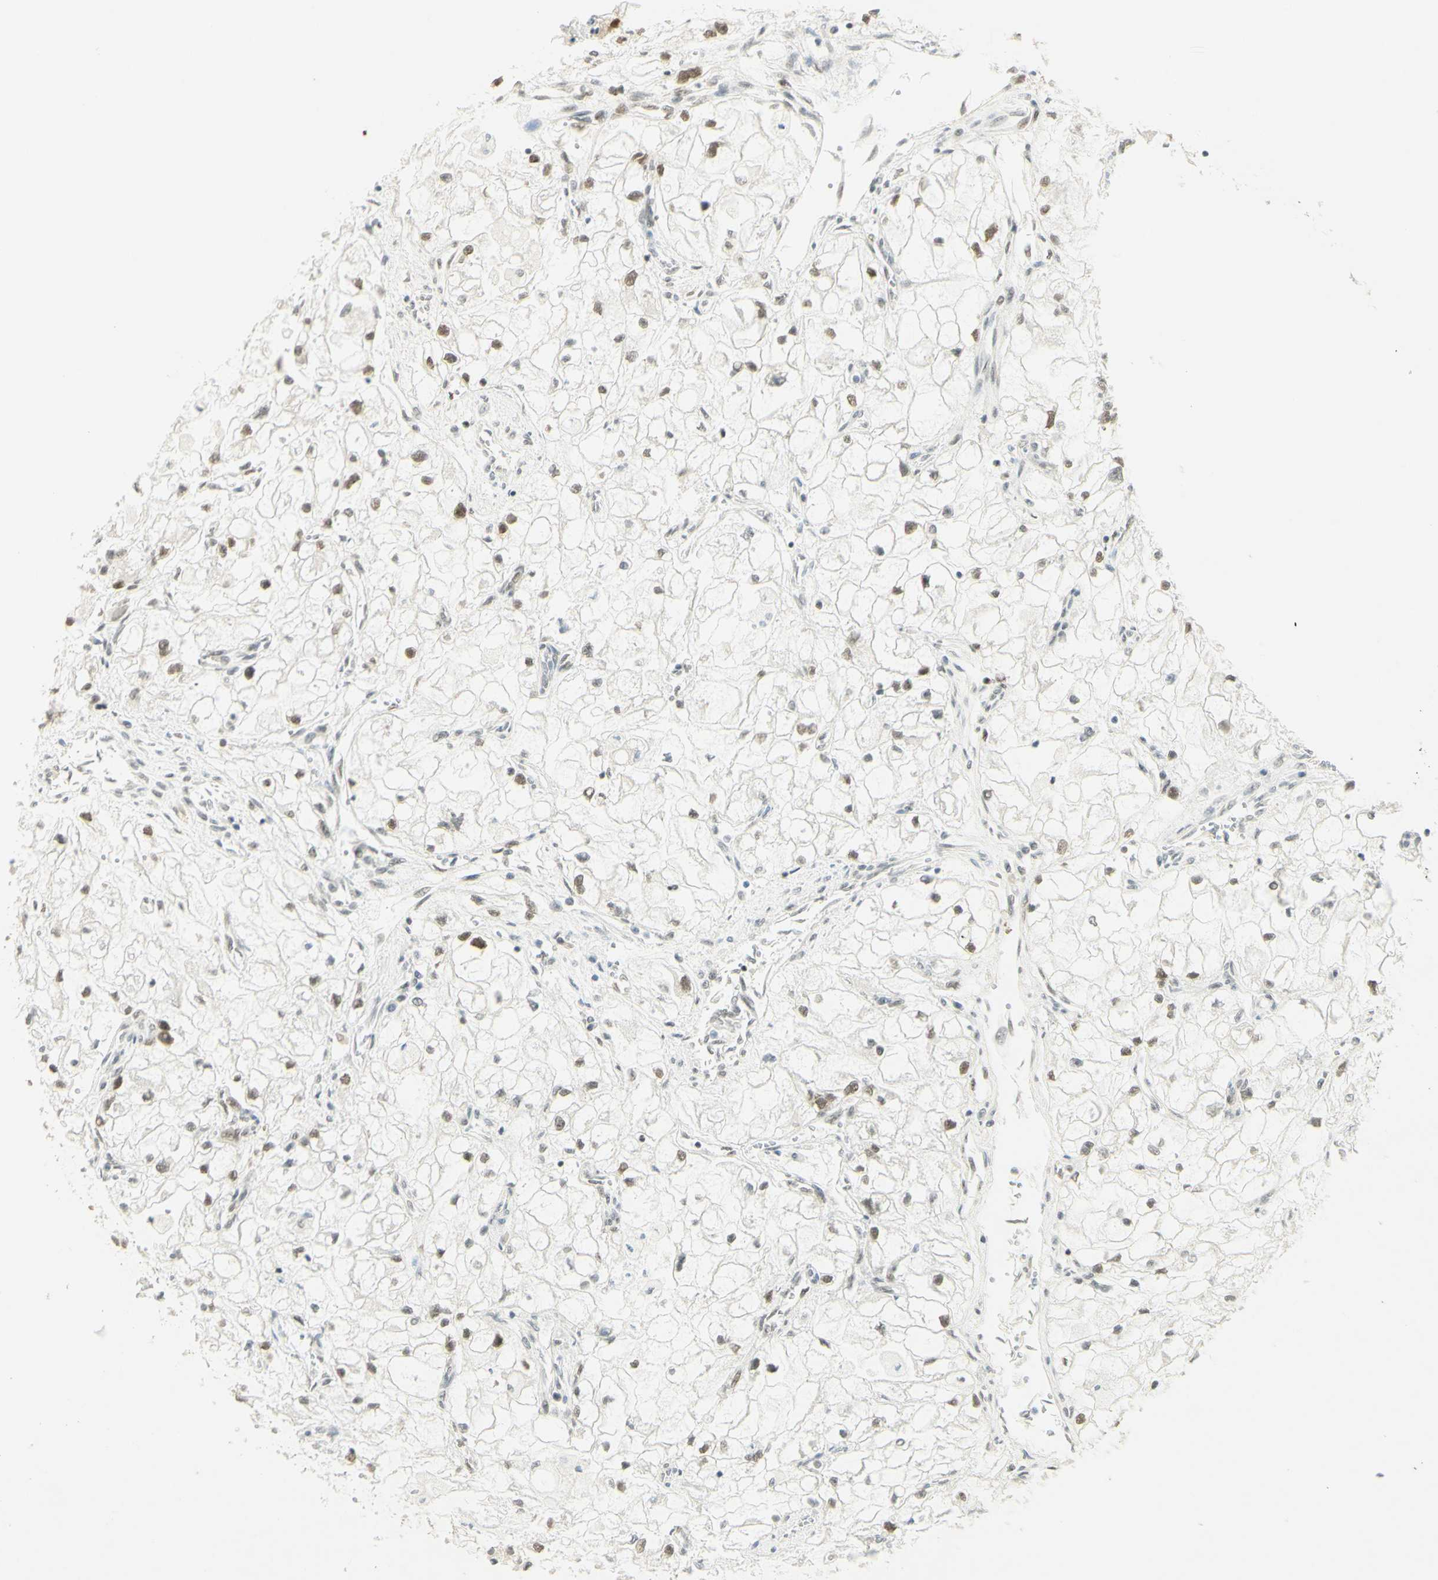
{"staining": {"intensity": "weak", "quantity": ">75%", "location": "nuclear"}, "tissue": "renal cancer", "cell_type": "Tumor cells", "image_type": "cancer", "snomed": [{"axis": "morphology", "description": "Adenocarcinoma, NOS"}, {"axis": "topography", "description": "Kidney"}], "caption": "A histopathology image showing weak nuclear staining in approximately >75% of tumor cells in renal cancer, as visualized by brown immunohistochemical staining.", "gene": "PMS2", "patient": {"sex": "female", "age": 70}}